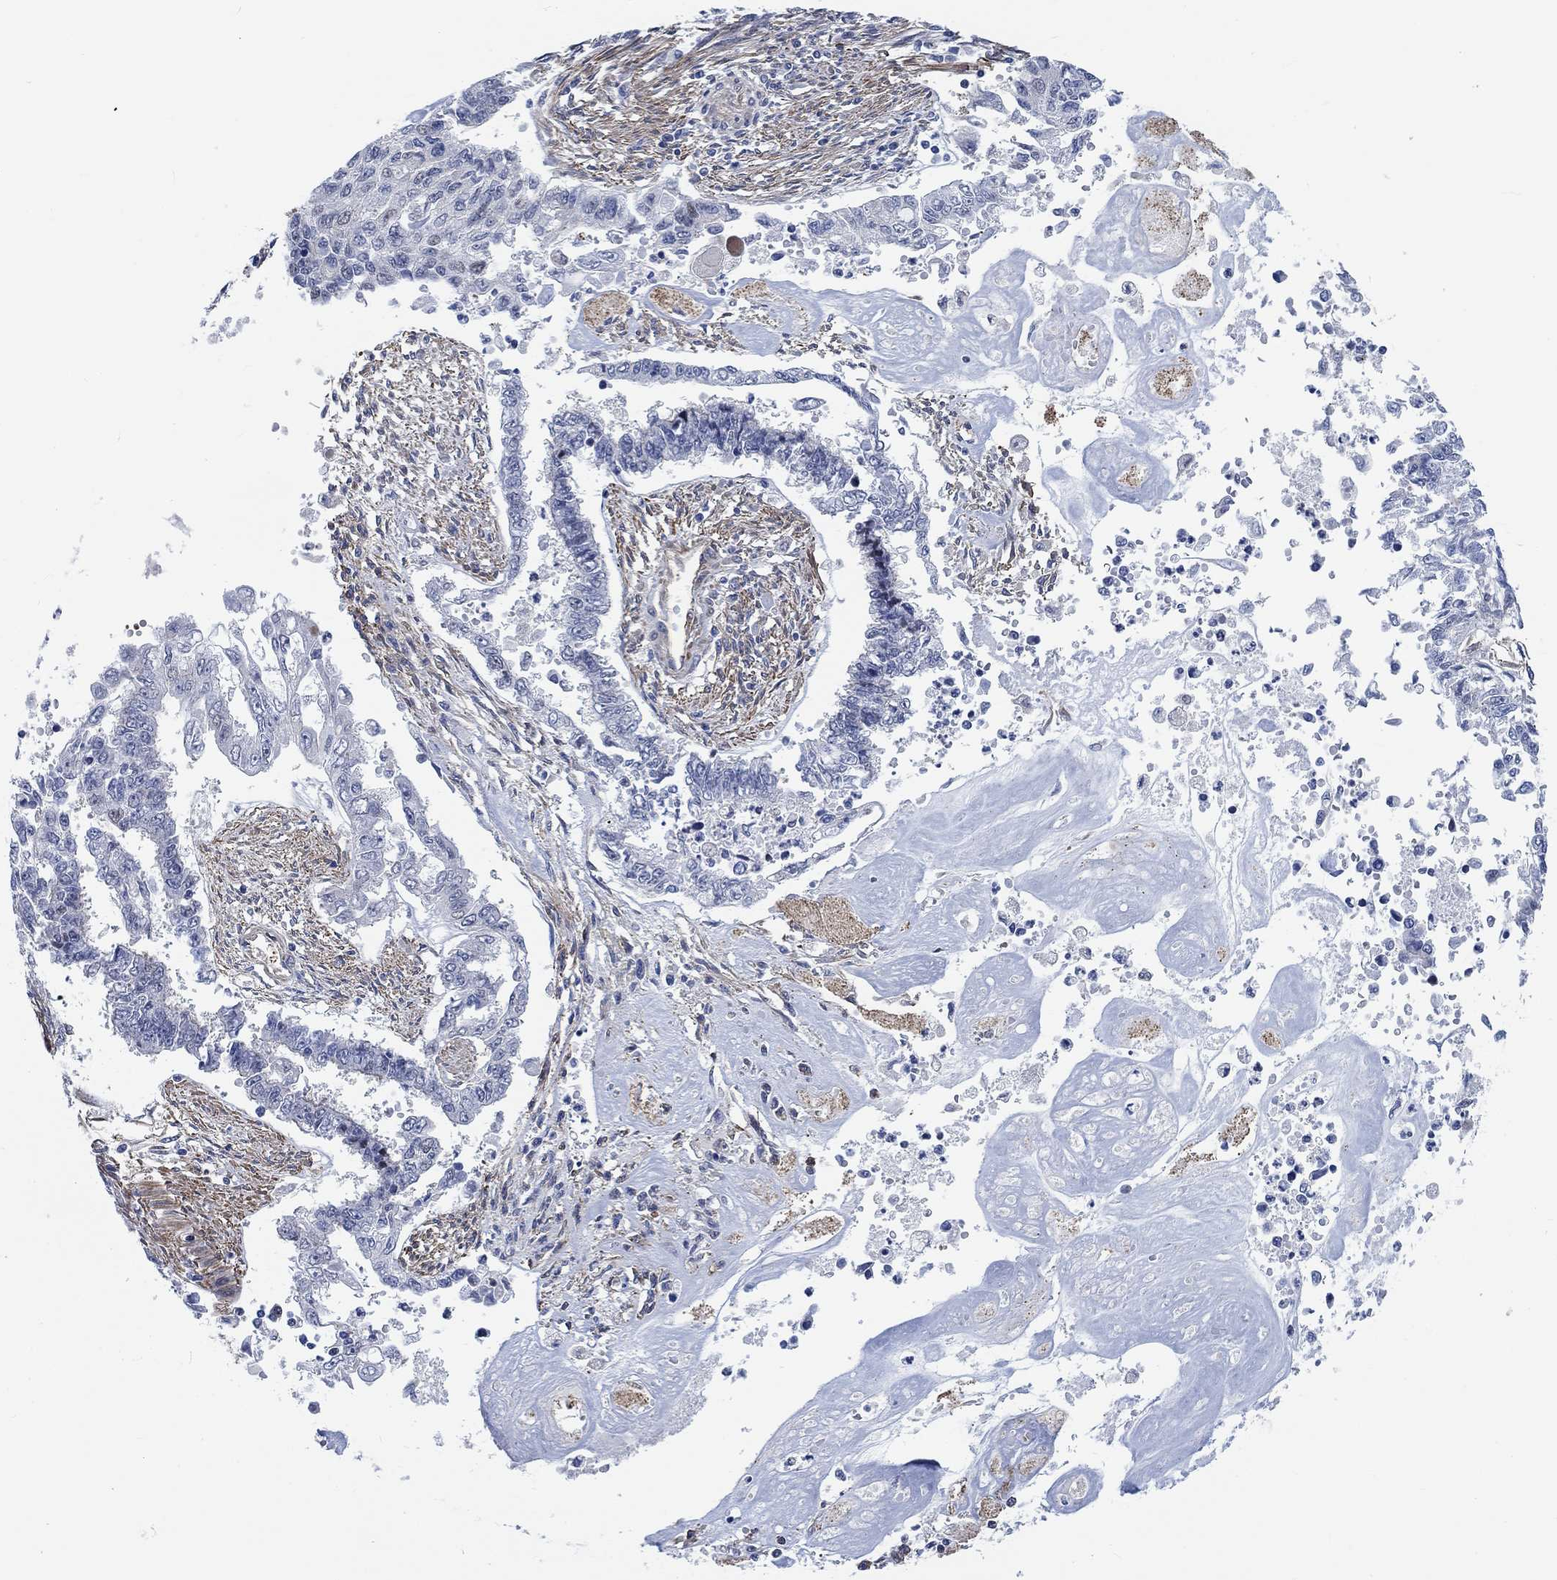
{"staining": {"intensity": "negative", "quantity": "none", "location": "none"}, "tissue": "endometrial cancer", "cell_type": "Tumor cells", "image_type": "cancer", "snomed": [{"axis": "morphology", "description": "Adenocarcinoma, NOS"}, {"axis": "topography", "description": "Uterus"}], "caption": "Immunohistochemistry photomicrograph of neoplastic tissue: endometrial cancer (adenocarcinoma) stained with DAB (3,3'-diaminobenzidine) displays no significant protein positivity in tumor cells. (DAB IHC visualized using brightfield microscopy, high magnification).", "gene": "KCNH8", "patient": {"sex": "female", "age": 59}}